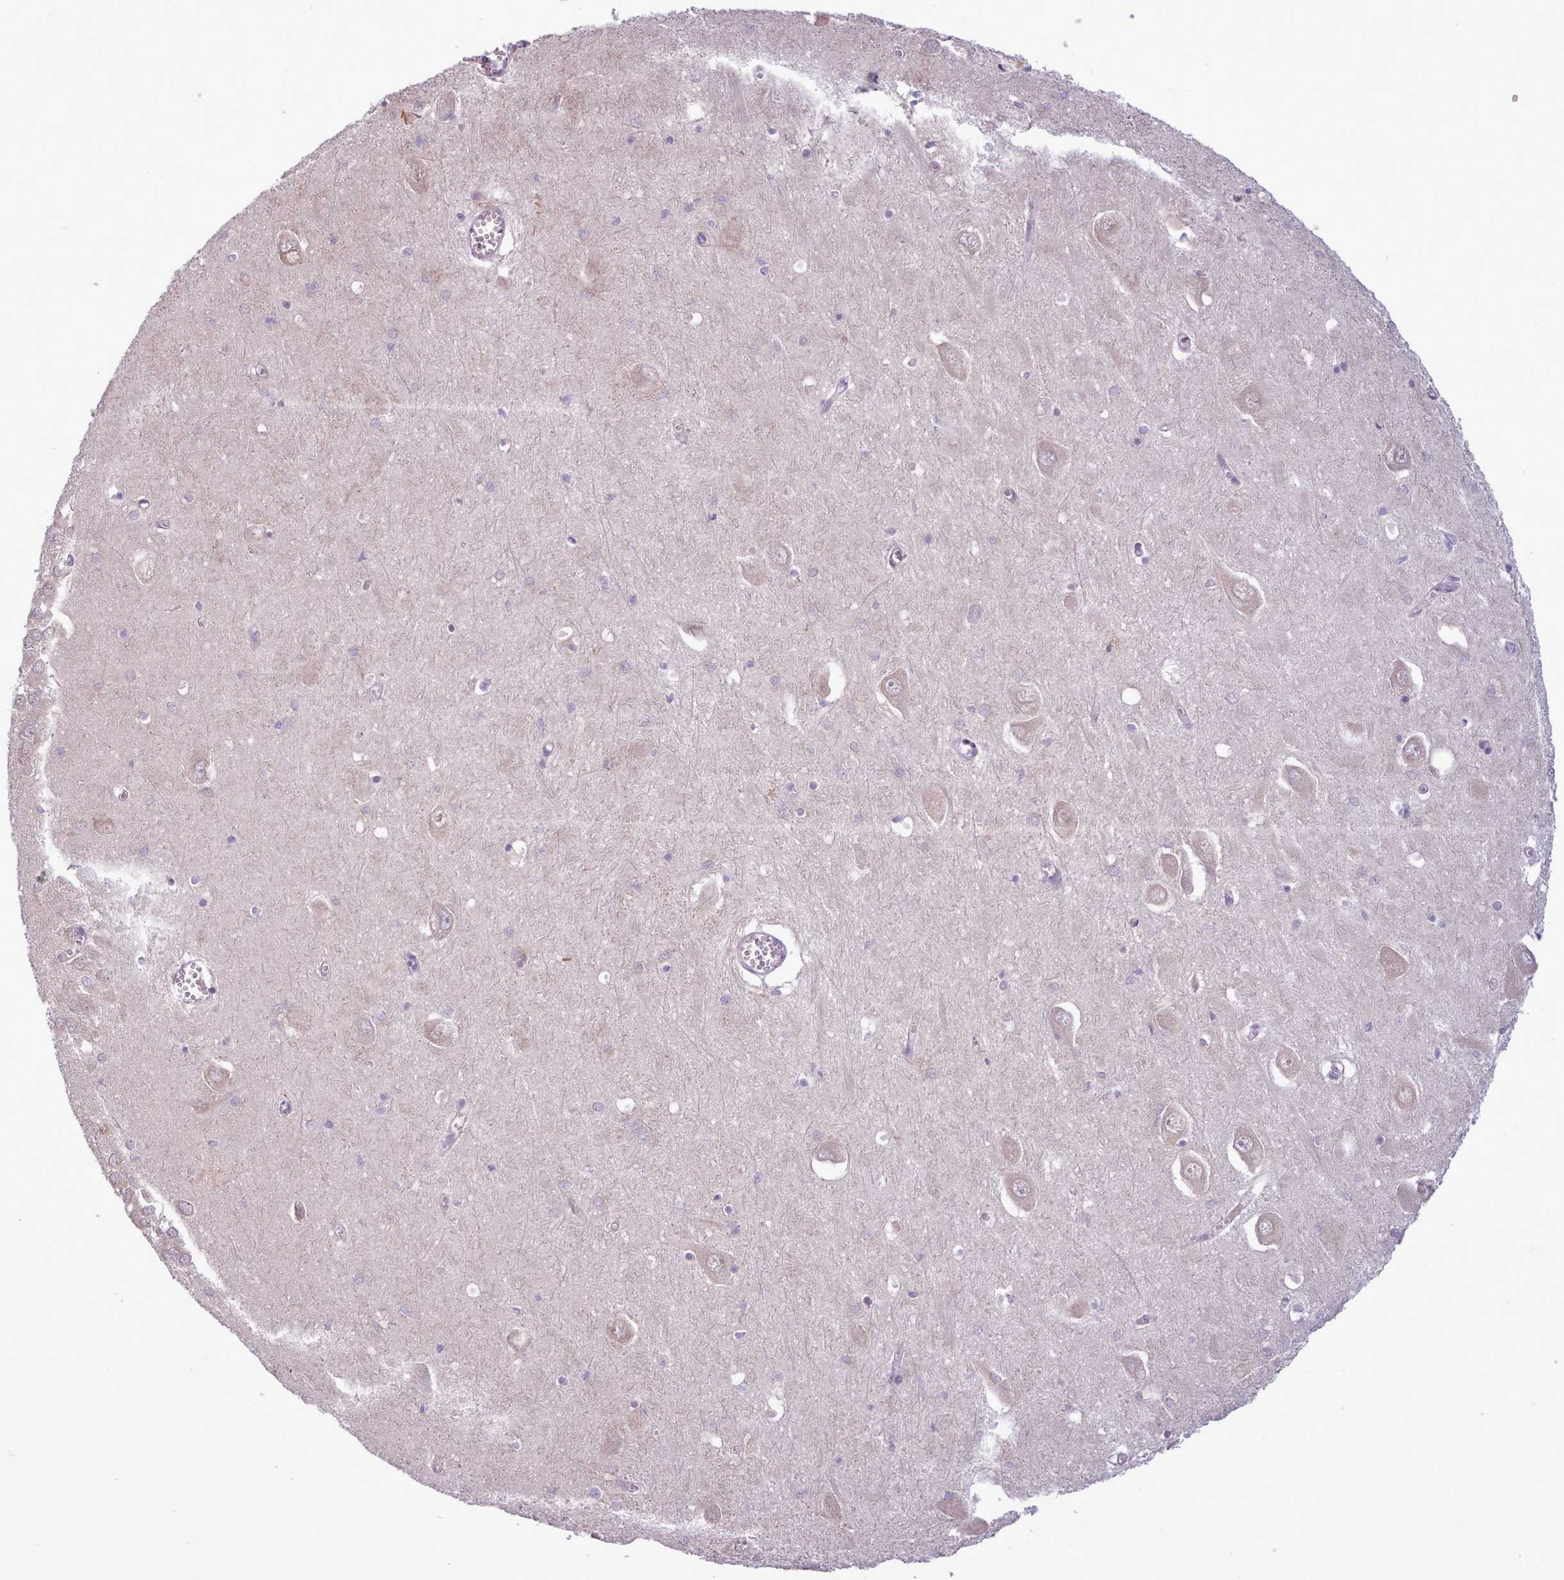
{"staining": {"intensity": "negative", "quantity": "none", "location": "none"}, "tissue": "hippocampus", "cell_type": "Glial cells", "image_type": "normal", "snomed": [{"axis": "morphology", "description": "Normal tissue, NOS"}, {"axis": "topography", "description": "Hippocampus"}], "caption": "Immunohistochemical staining of unremarkable human hippocampus exhibits no significant expression in glial cells.", "gene": "NMRK1", "patient": {"sex": "male", "age": 70}}